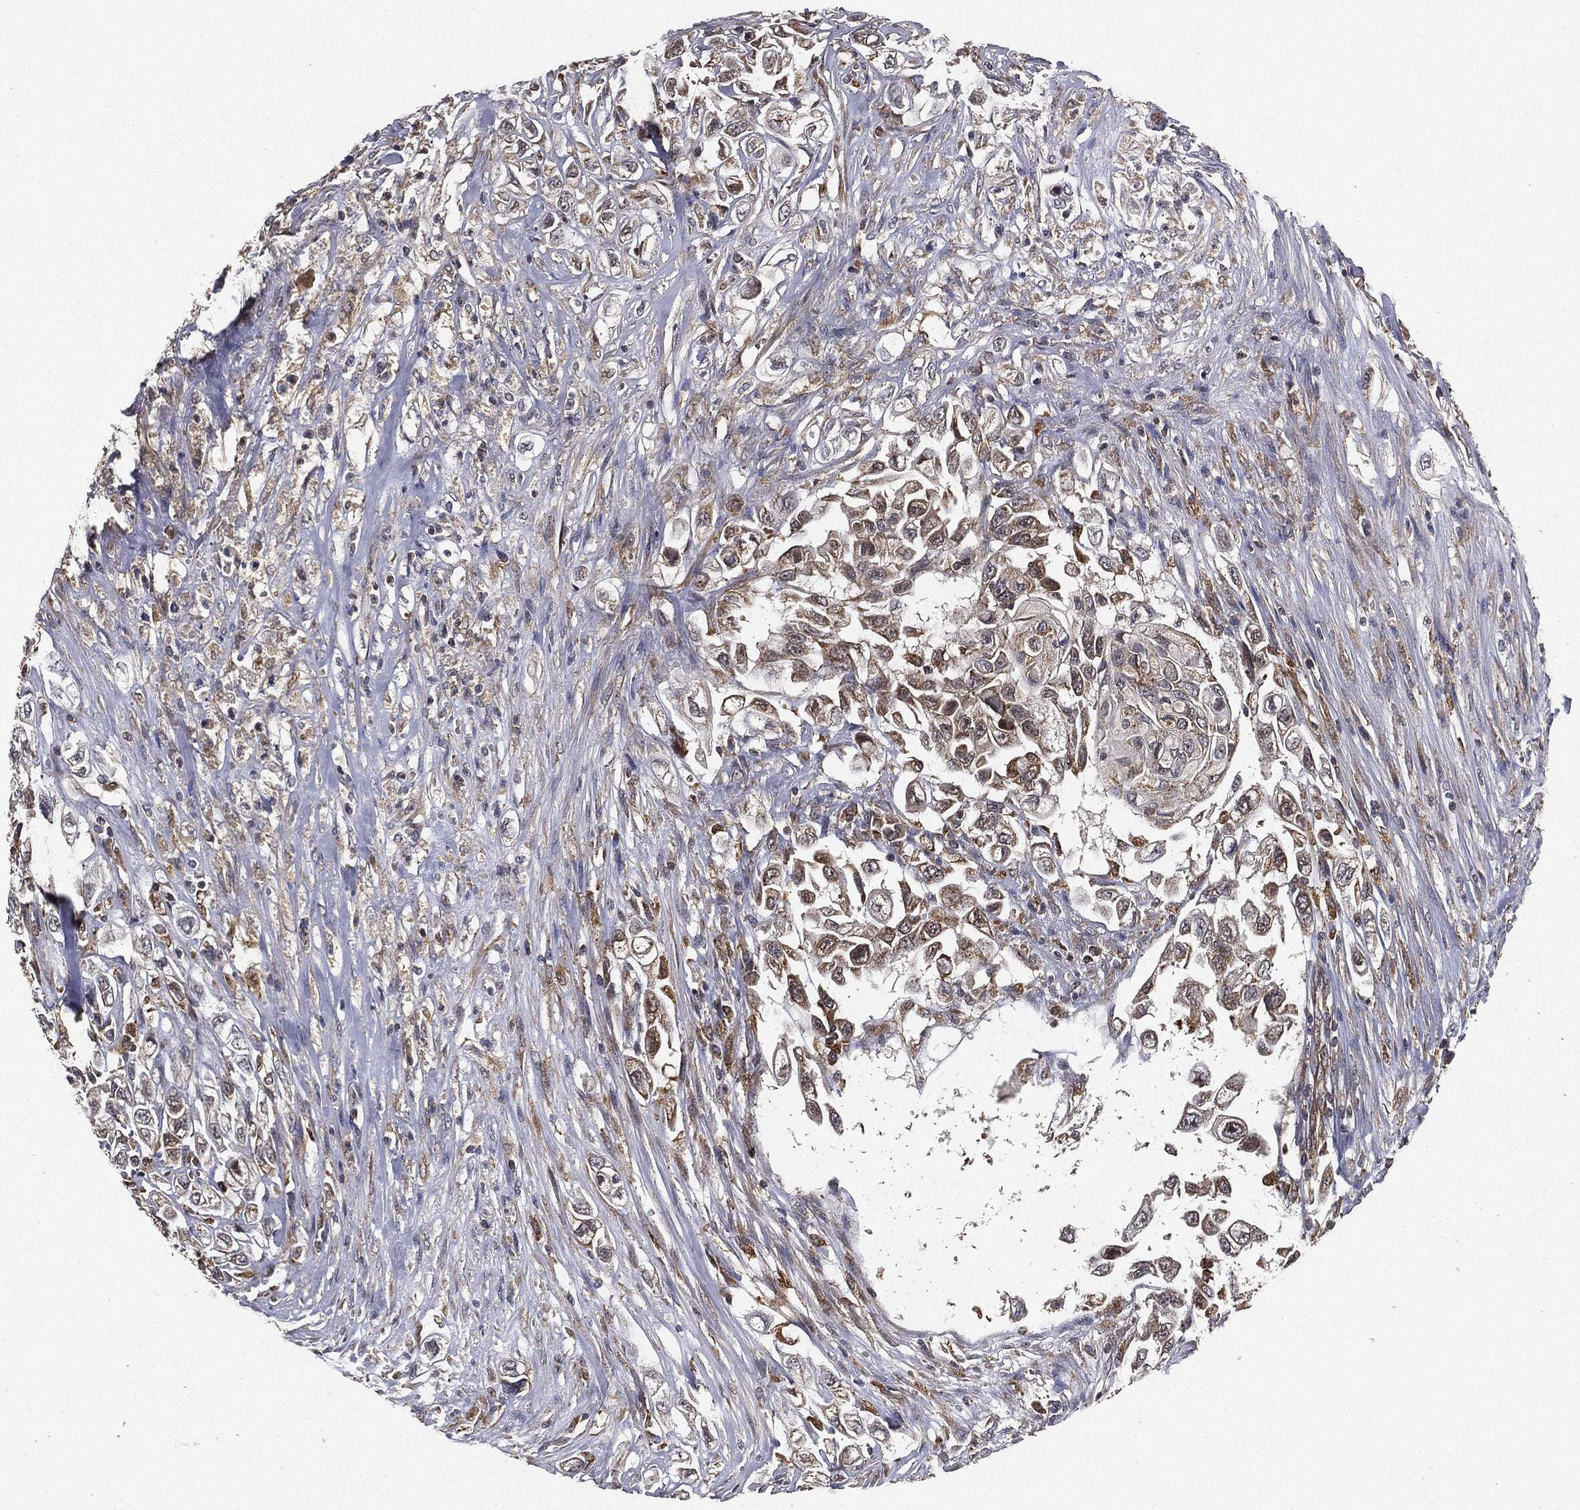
{"staining": {"intensity": "negative", "quantity": "none", "location": "none"}, "tissue": "urothelial cancer", "cell_type": "Tumor cells", "image_type": "cancer", "snomed": [{"axis": "morphology", "description": "Urothelial carcinoma, High grade"}, {"axis": "topography", "description": "Urinary bladder"}], "caption": "Immunohistochemistry (IHC) image of neoplastic tissue: urothelial cancer stained with DAB displays no significant protein expression in tumor cells. (DAB (3,3'-diaminobenzidine) IHC with hematoxylin counter stain).", "gene": "MIER2", "patient": {"sex": "female", "age": 56}}